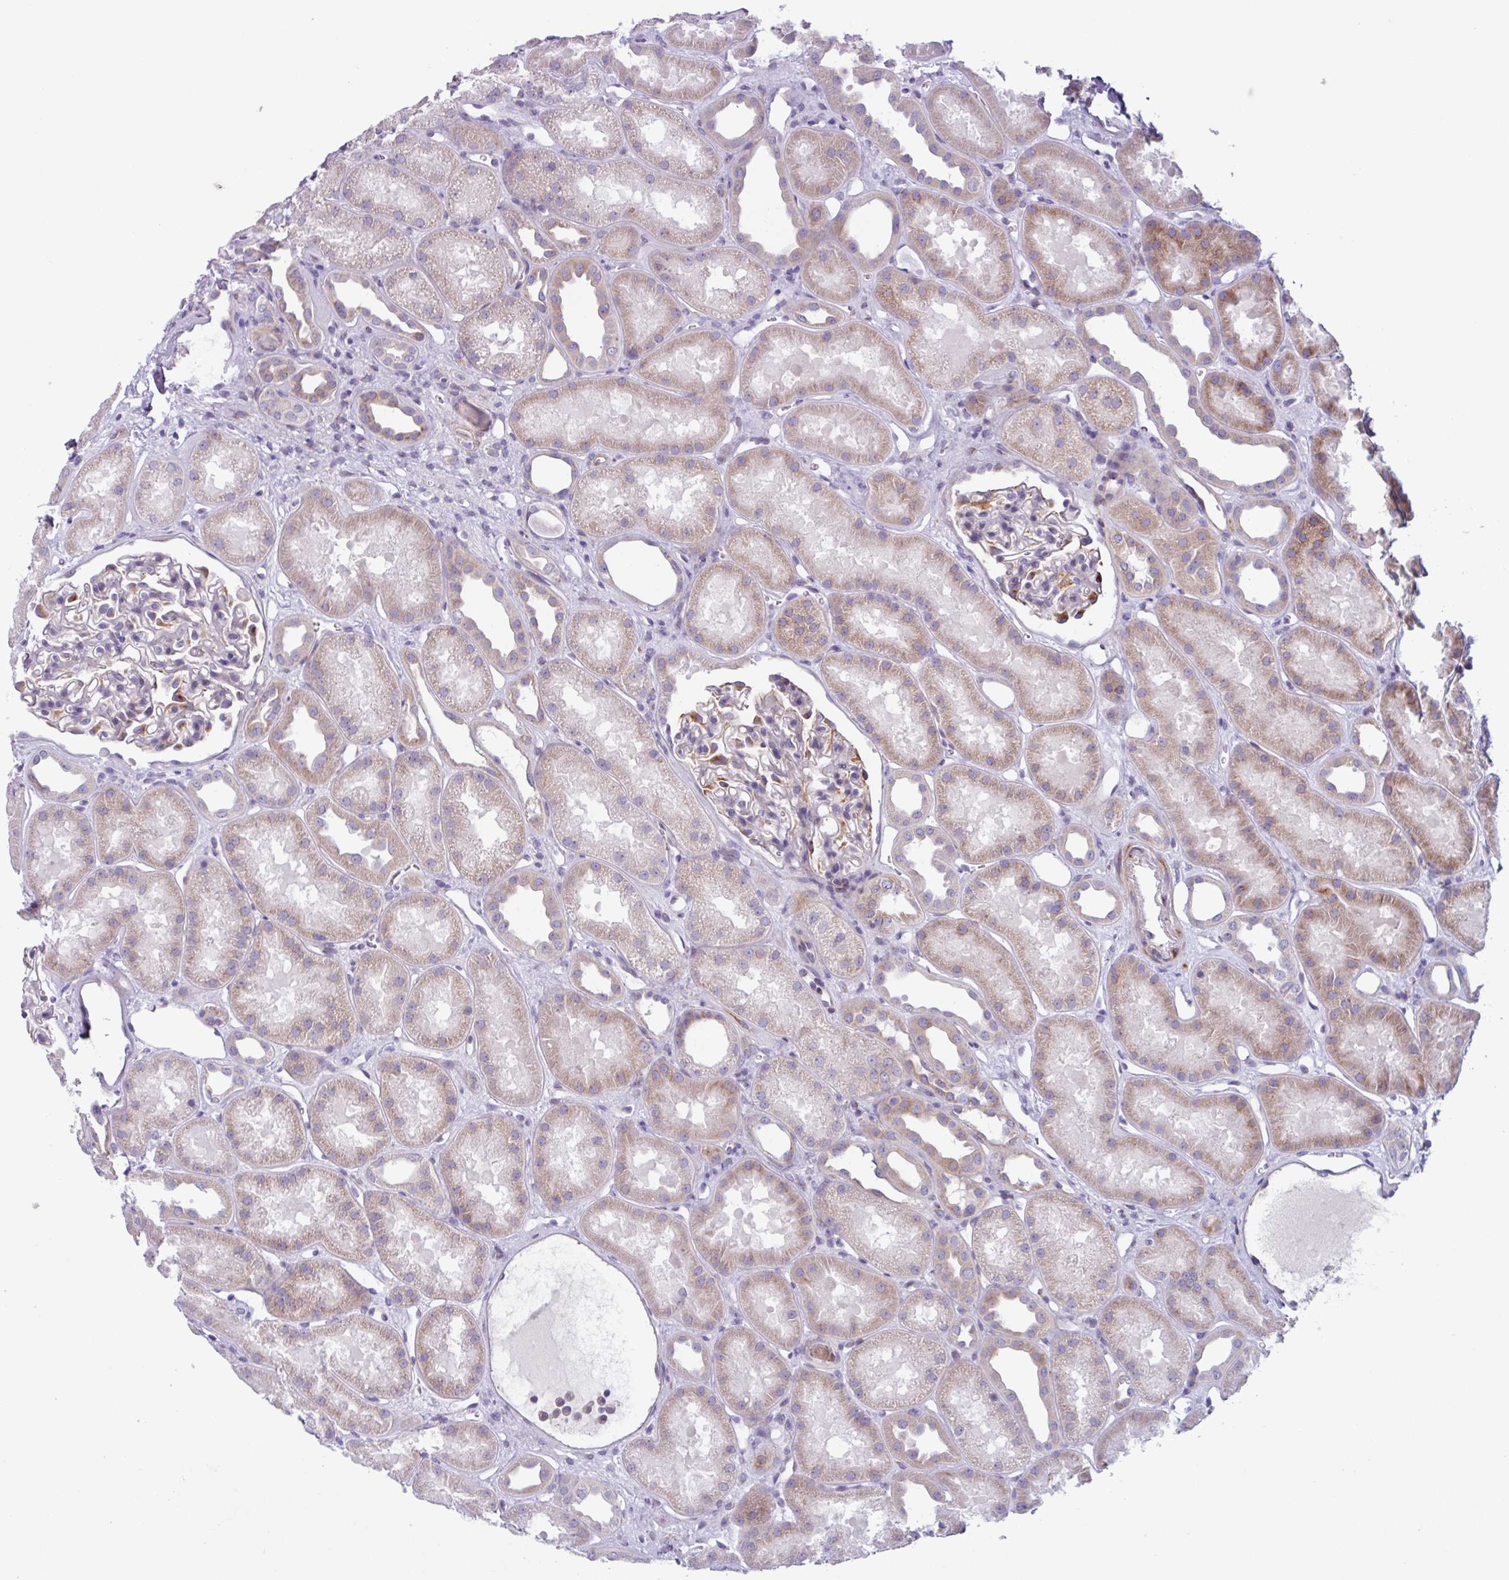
{"staining": {"intensity": "moderate", "quantity": "<25%", "location": "cytoplasmic/membranous"}, "tissue": "kidney", "cell_type": "Cells in glomeruli", "image_type": "normal", "snomed": [{"axis": "morphology", "description": "Normal tissue, NOS"}, {"axis": "topography", "description": "Kidney"}], "caption": "Brown immunohistochemical staining in benign kidney reveals moderate cytoplasmic/membranous staining in about <25% of cells in glomeruli. (DAB (3,3'-diaminobenzidine) = brown stain, brightfield microscopy at high magnification).", "gene": "ADGRE1", "patient": {"sex": "male", "age": 61}}